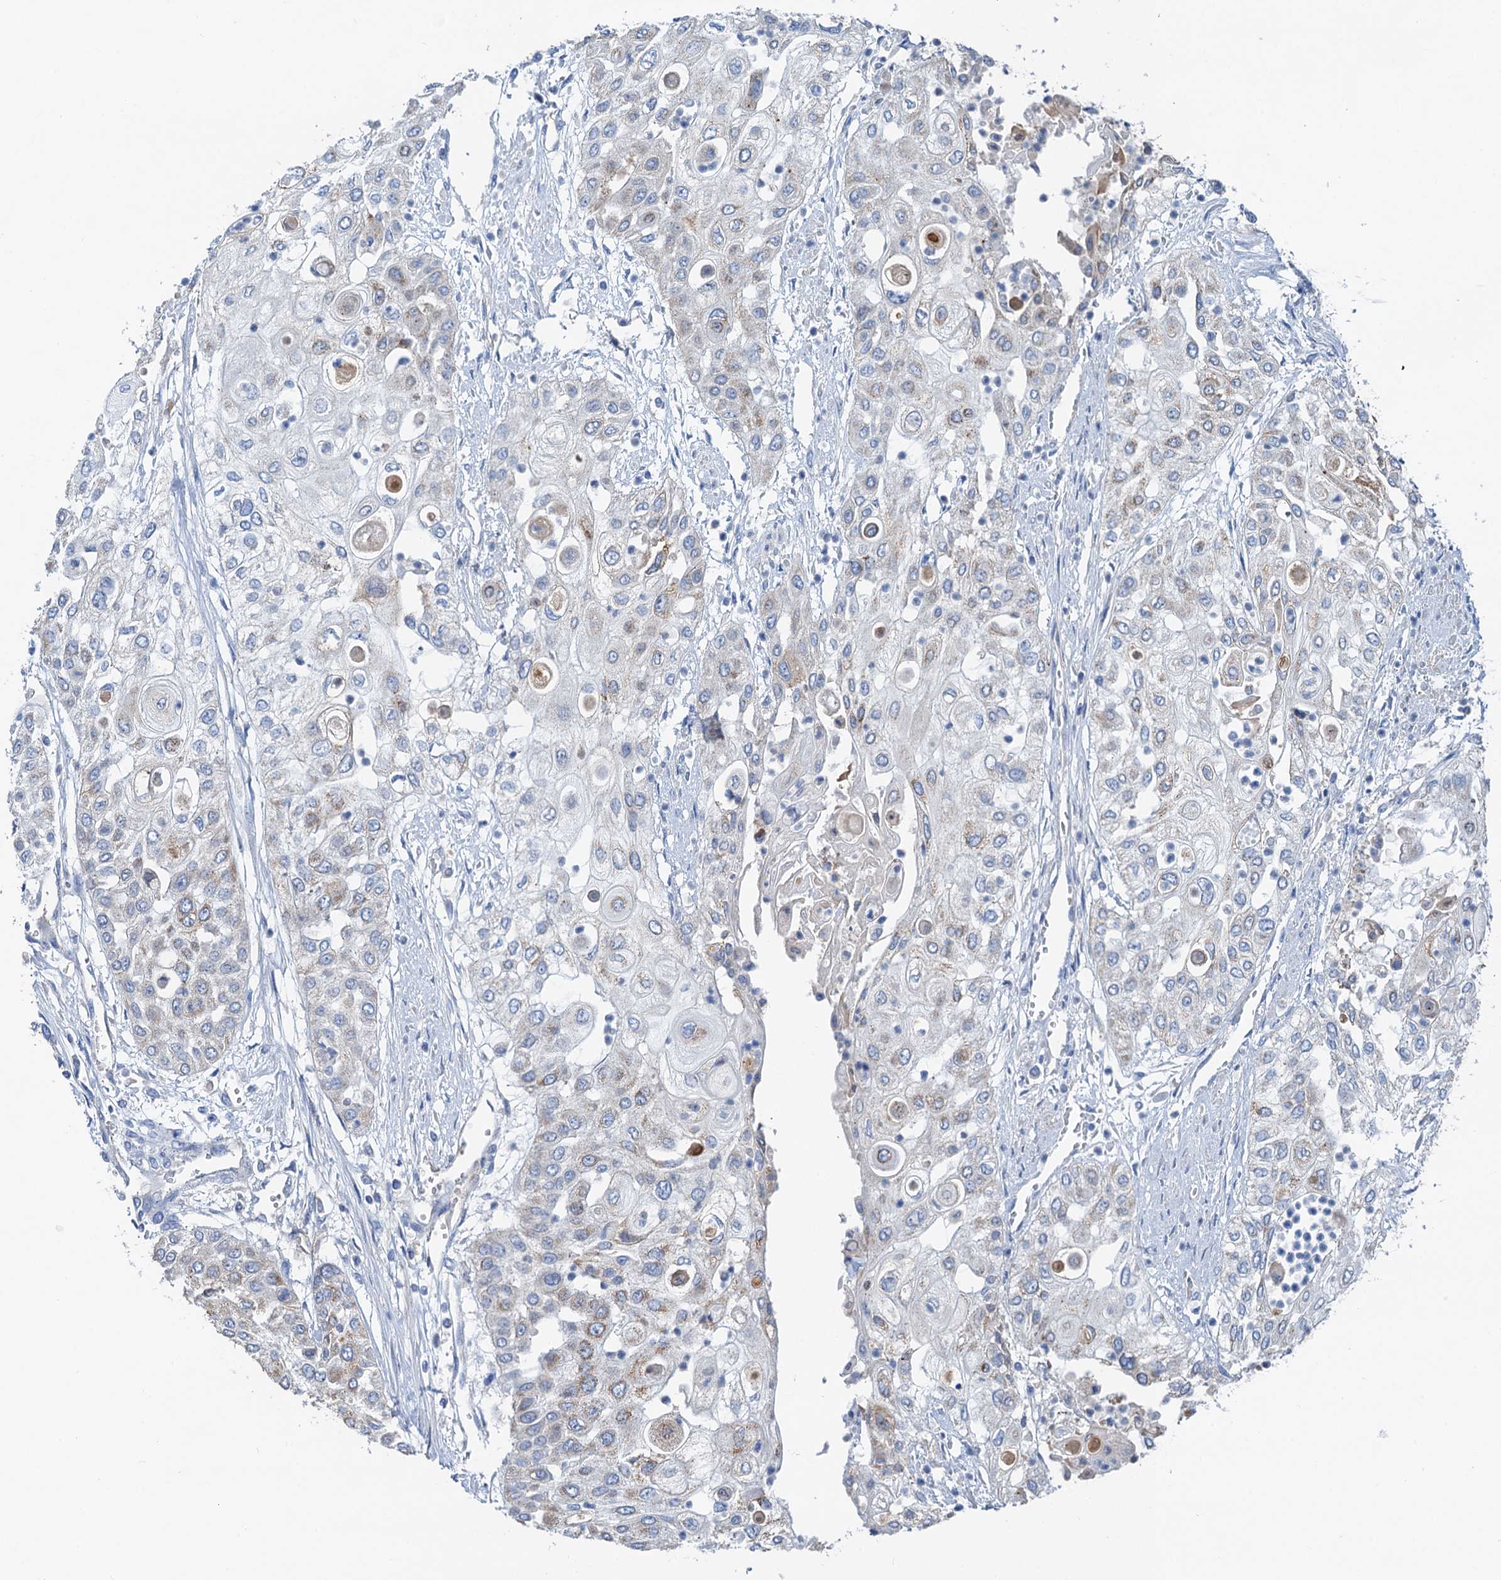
{"staining": {"intensity": "weak", "quantity": "<25%", "location": "cytoplasmic/membranous"}, "tissue": "urothelial cancer", "cell_type": "Tumor cells", "image_type": "cancer", "snomed": [{"axis": "morphology", "description": "Urothelial carcinoma, High grade"}, {"axis": "topography", "description": "Urinary bladder"}], "caption": "DAB (3,3'-diaminobenzidine) immunohistochemical staining of human urothelial carcinoma (high-grade) demonstrates no significant staining in tumor cells.", "gene": "ANKRD26", "patient": {"sex": "female", "age": 79}}